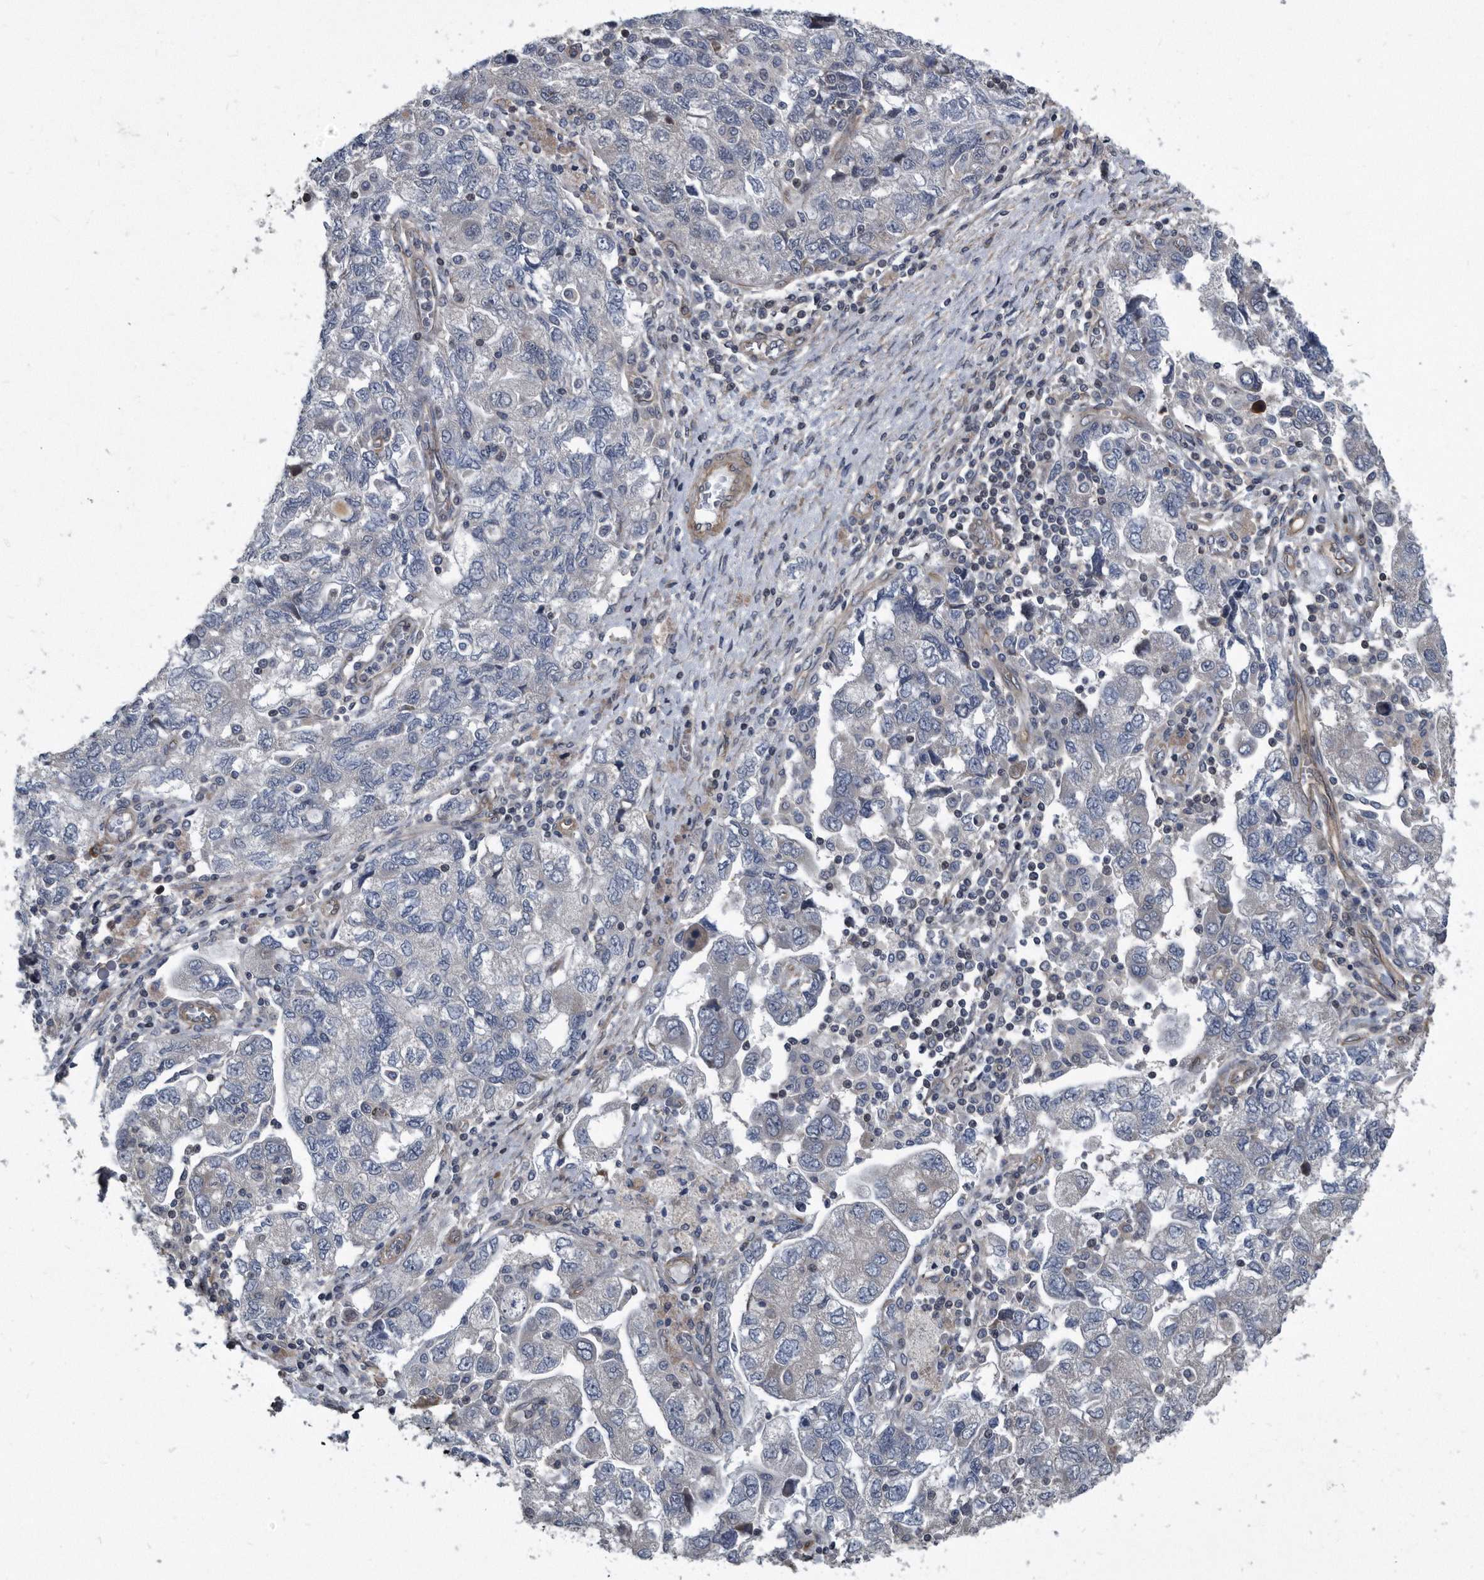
{"staining": {"intensity": "negative", "quantity": "none", "location": "none"}, "tissue": "ovarian cancer", "cell_type": "Tumor cells", "image_type": "cancer", "snomed": [{"axis": "morphology", "description": "Carcinoma, NOS"}, {"axis": "morphology", "description": "Cystadenocarcinoma, serous, NOS"}, {"axis": "topography", "description": "Ovary"}], "caption": "This is a image of immunohistochemistry (IHC) staining of ovarian cancer (carcinoma), which shows no staining in tumor cells.", "gene": "ARMCX1", "patient": {"sex": "female", "age": 69}}